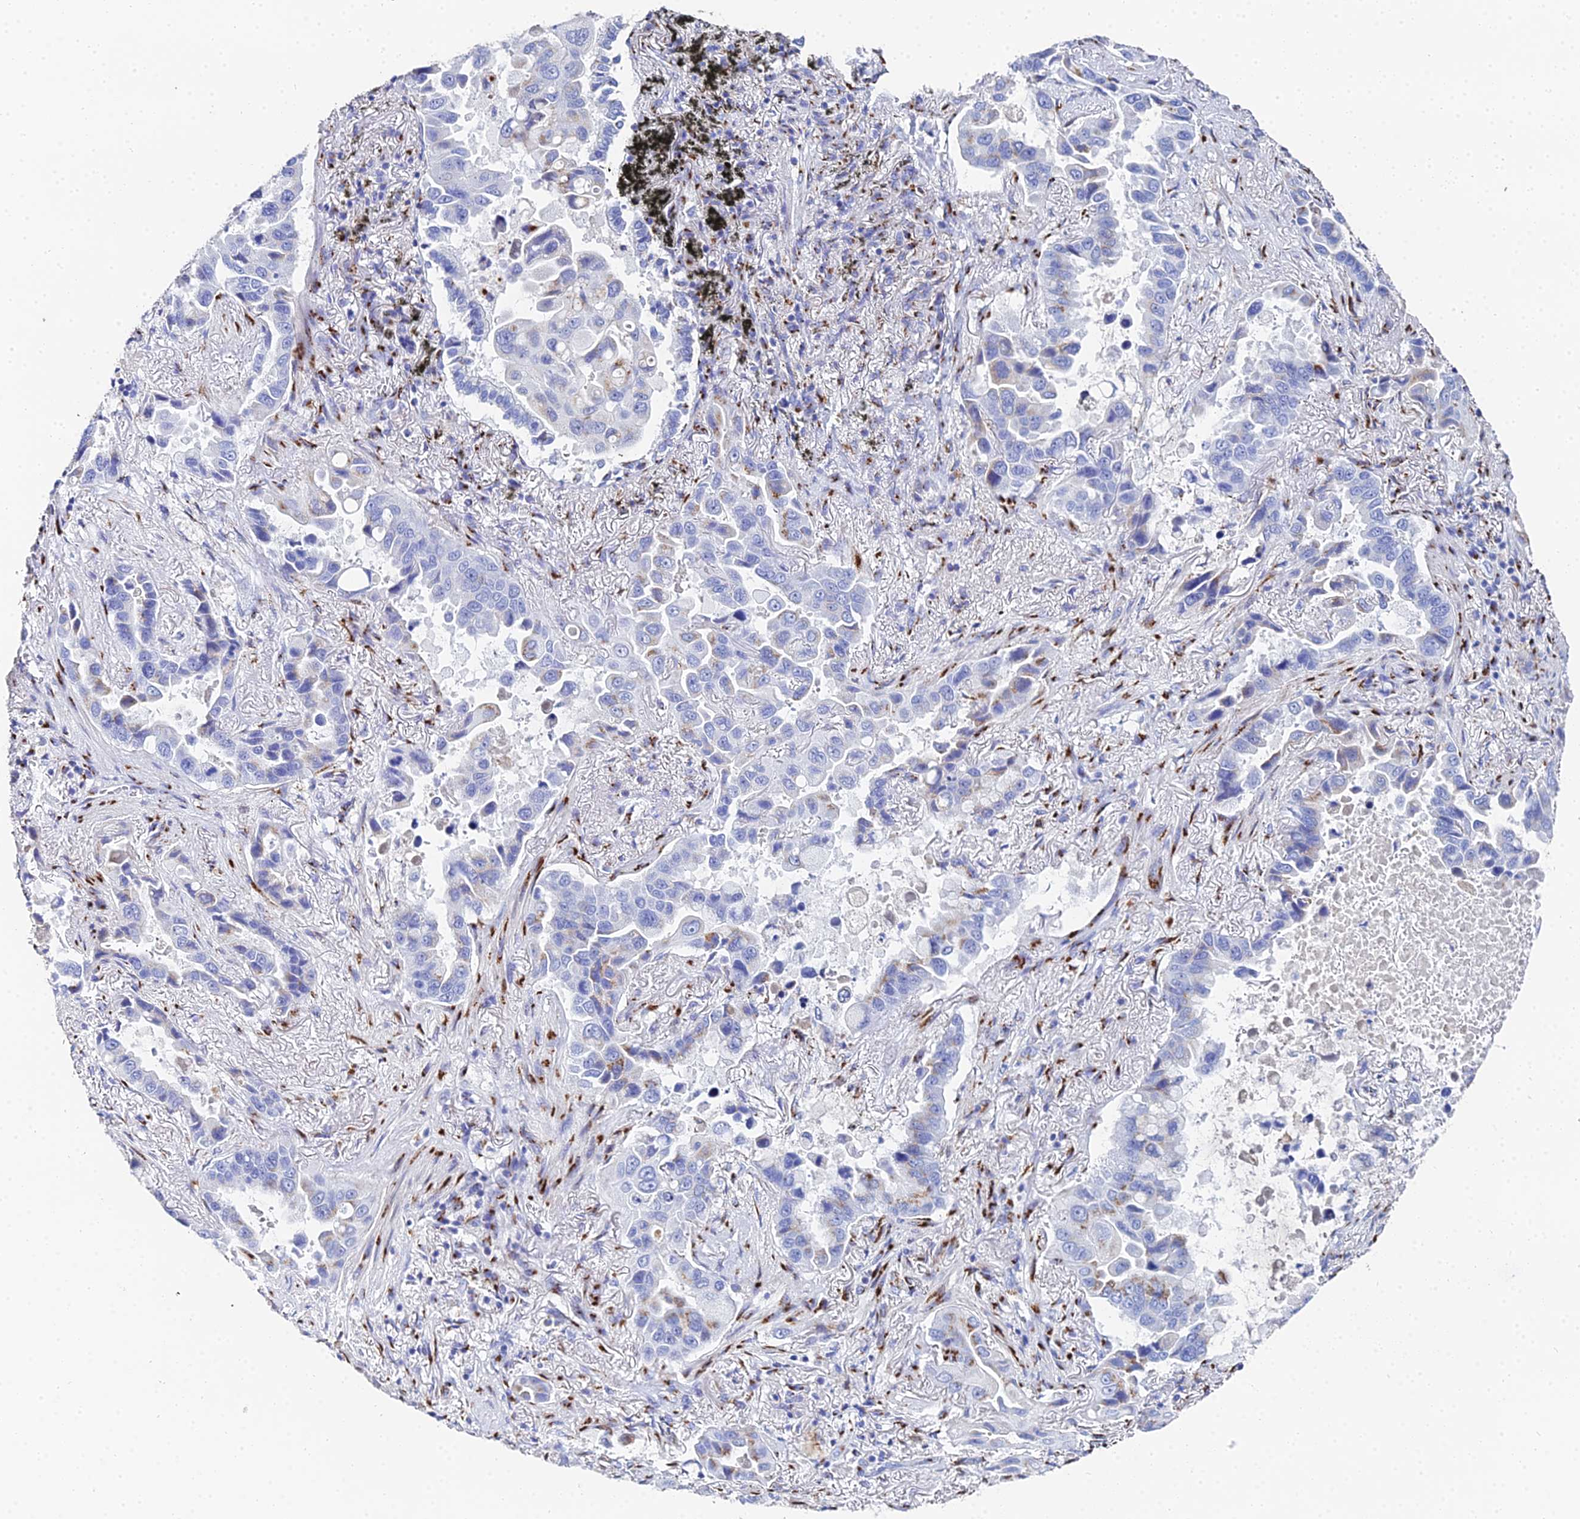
{"staining": {"intensity": "moderate", "quantity": "<25%", "location": "cytoplasmic/membranous"}, "tissue": "lung cancer", "cell_type": "Tumor cells", "image_type": "cancer", "snomed": [{"axis": "morphology", "description": "Adenocarcinoma, NOS"}, {"axis": "topography", "description": "Lung"}], "caption": "High-power microscopy captured an IHC micrograph of lung cancer (adenocarcinoma), revealing moderate cytoplasmic/membranous staining in approximately <25% of tumor cells.", "gene": "ENSG00000268674", "patient": {"sex": "male", "age": 64}}